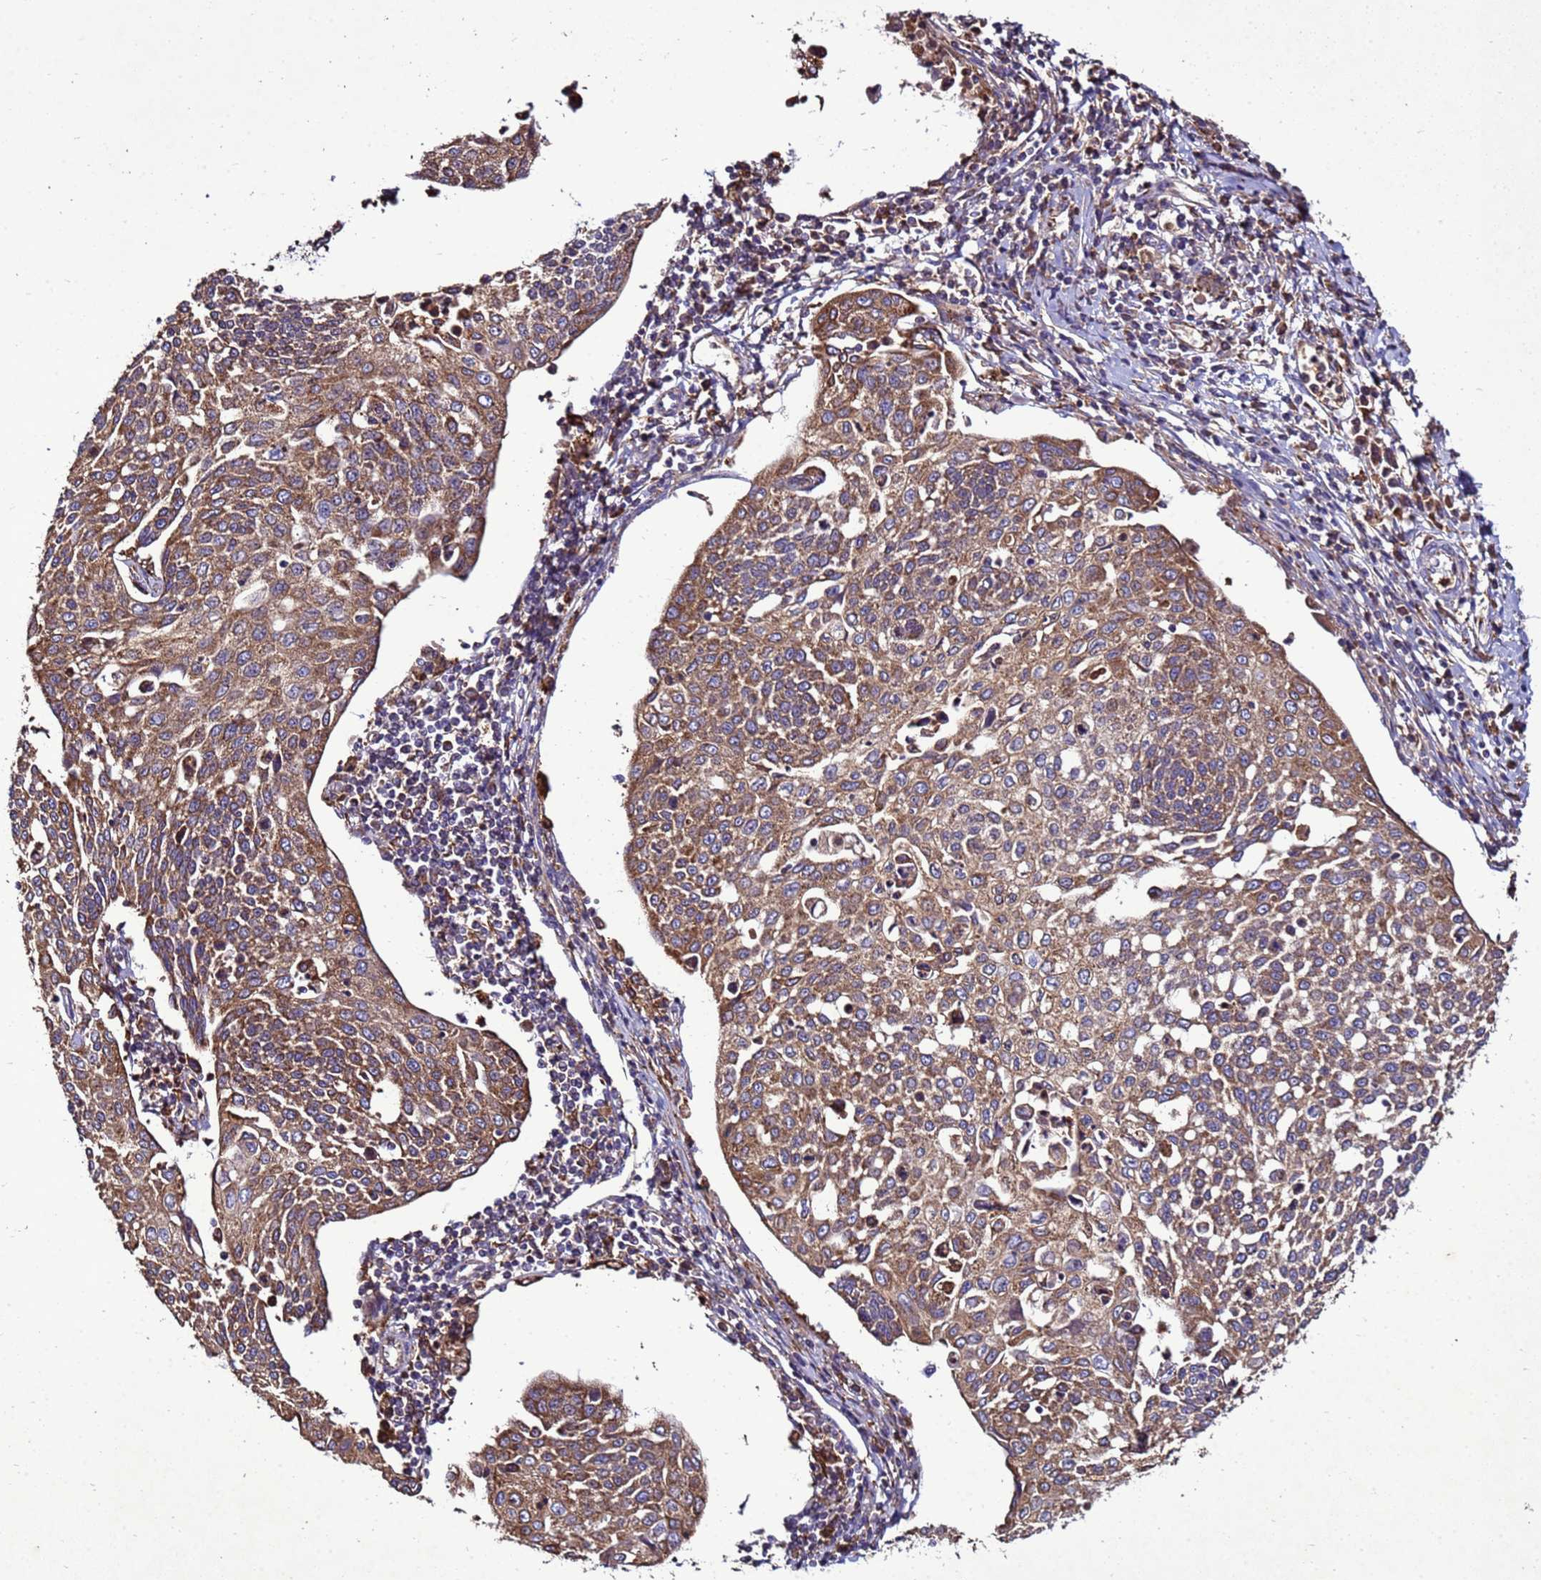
{"staining": {"intensity": "moderate", "quantity": ">75%", "location": "cytoplasmic/membranous"}, "tissue": "cervical cancer", "cell_type": "Tumor cells", "image_type": "cancer", "snomed": [{"axis": "morphology", "description": "Squamous cell carcinoma, NOS"}, {"axis": "topography", "description": "Cervix"}], "caption": "Immunohistochemistry photomicrograph of neoplastic tissue: cervical cancer stained using IHC displays medium levels of moderate protein expression localized specifically in the cytoplasmic/membranous of tumor cells, appearing as a cytoplasmic/membranous brown color.", "gene": "ANTKMT", "patient": {"sex": "female", "age": 34}}